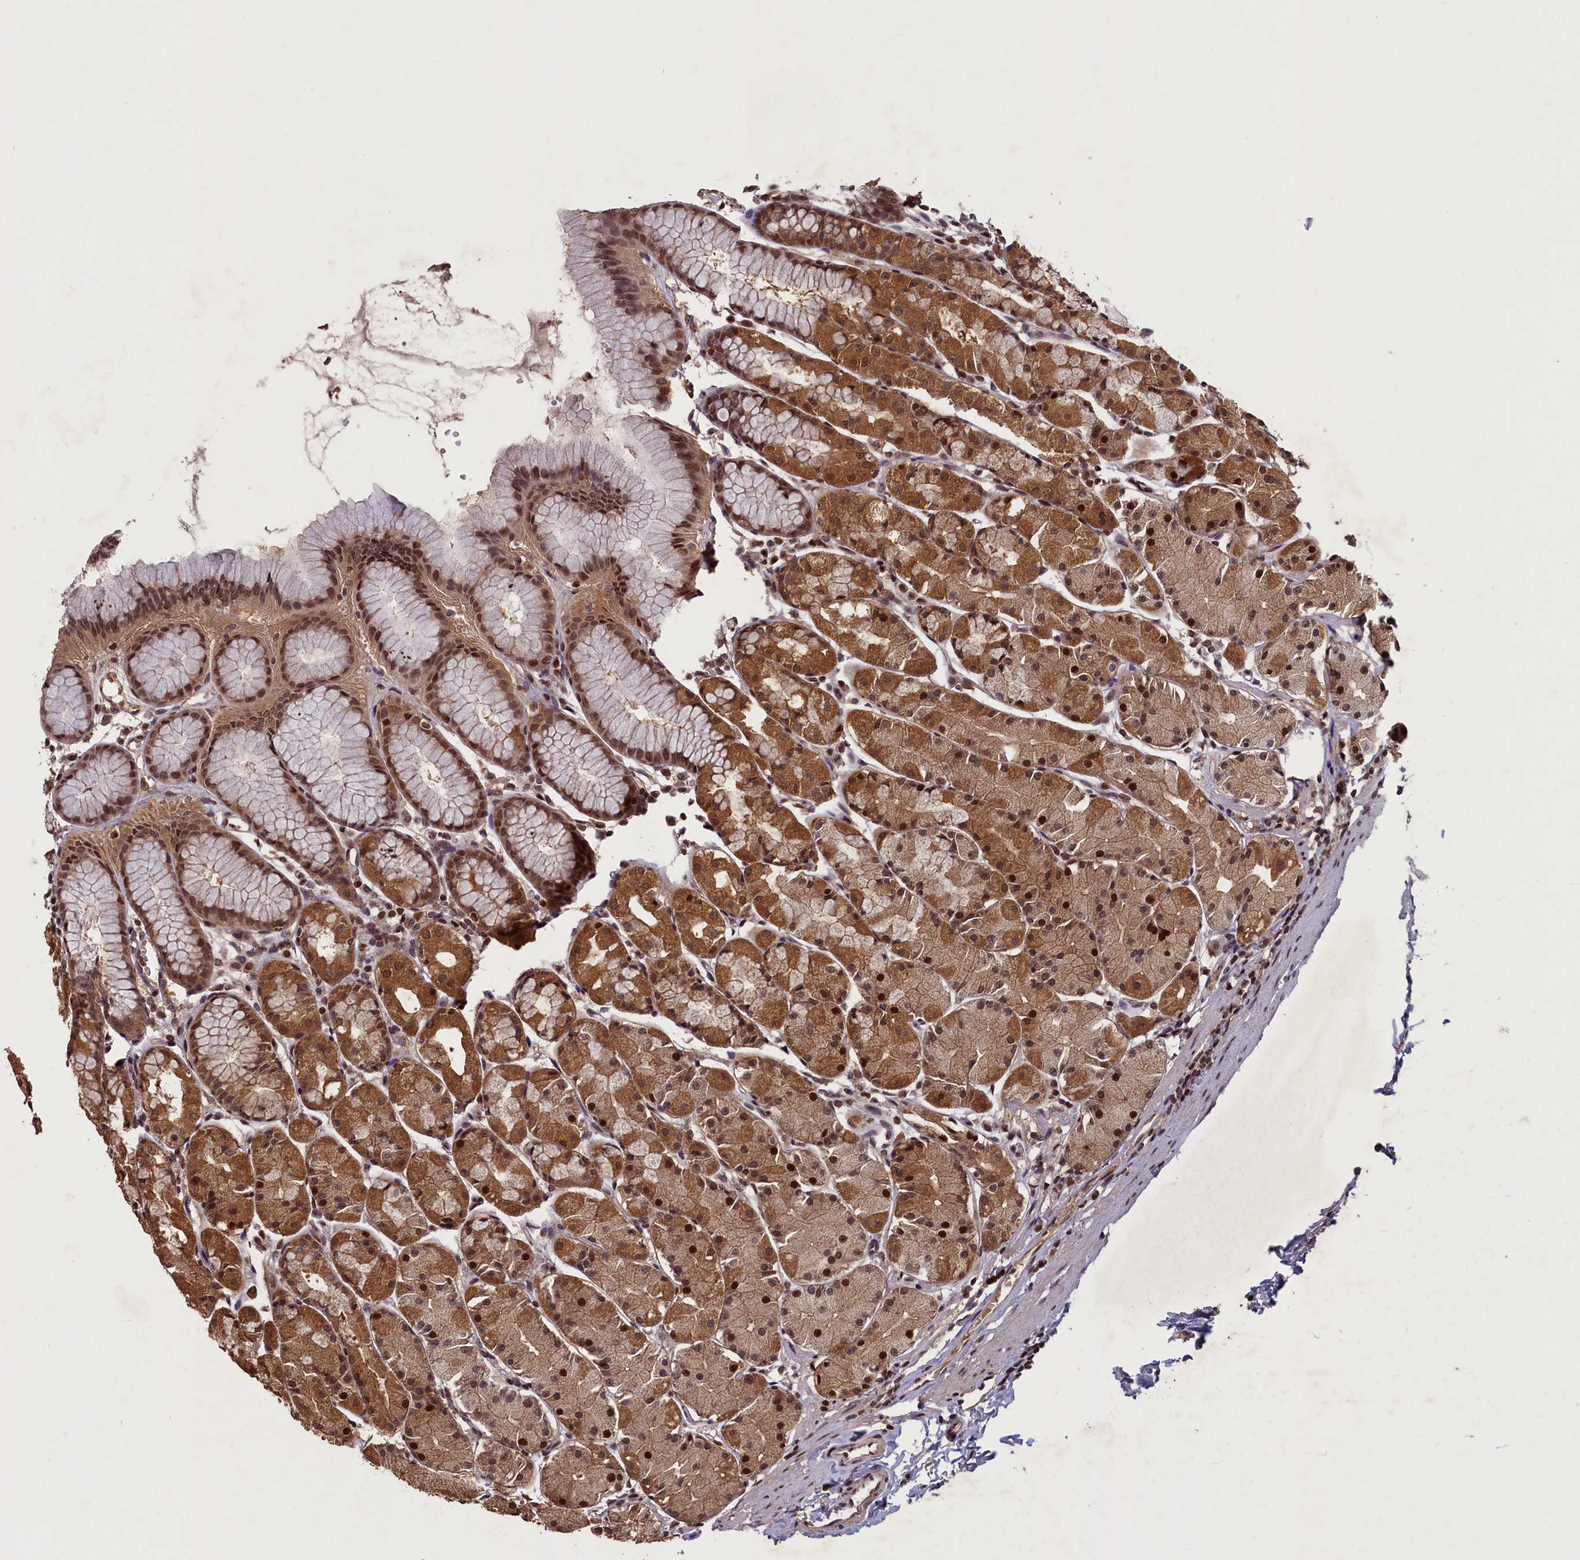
{"staining": {"intensity": "moderate", "quantity": ">75%", "location": "cytoplasmic/membranous,nuclear"}, "tissue": "stomach", "cell_type": "Glandular cells", "image_type": "normal", "snomed": [{"axis": "morphology", "description": "Normal tissue, NOS"}, {"axis": "topography", "description": "Stomach, upper"}], "caption": "A high-resolution micrograph shows immunohistochemistry staining of unremarkable stomach, which shows moderate cytoplasmic/membranous,nuclear positivity in about >75% of glandular cells.", "gene": "NUBP1", "patient": {"sex": "male", "age": 47}}